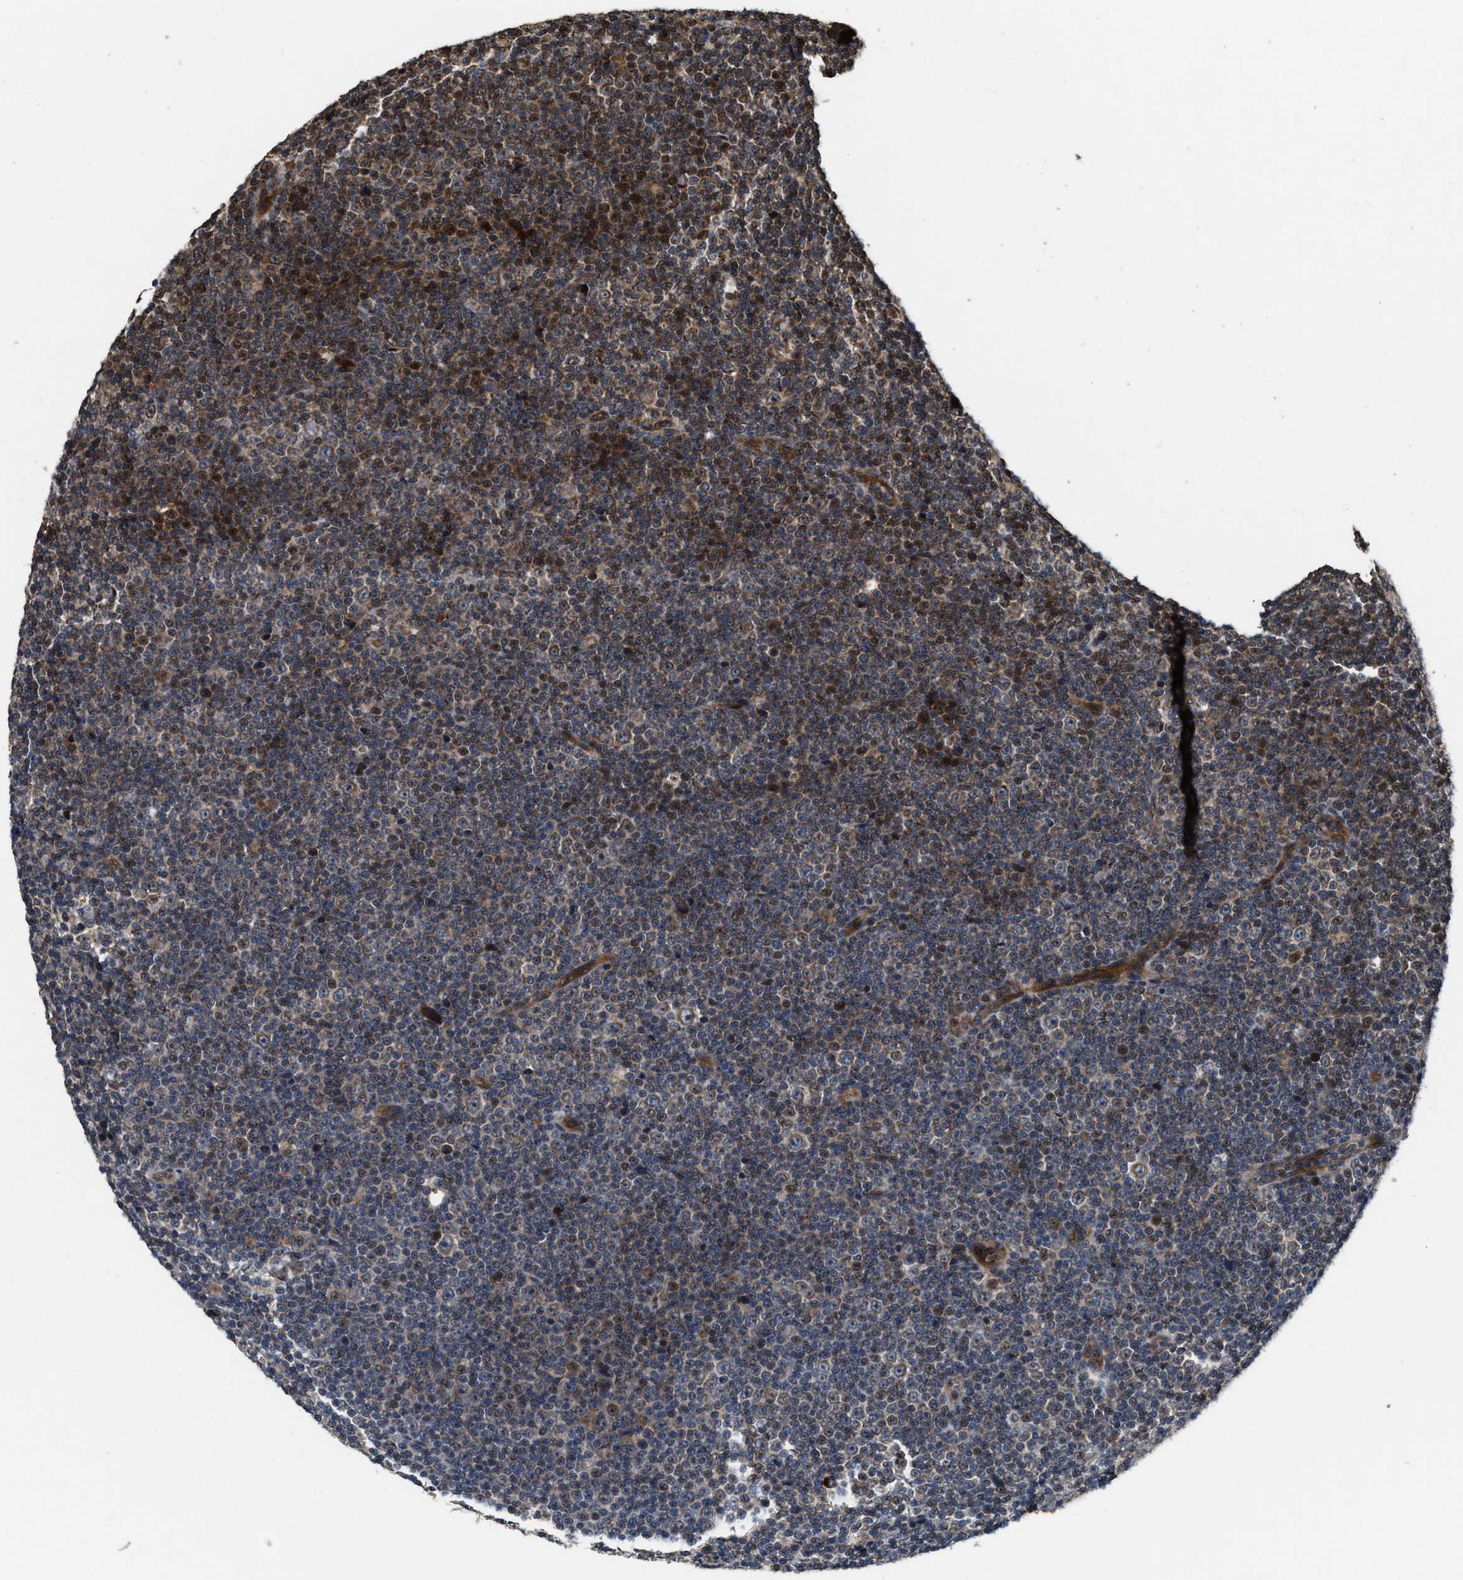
{"staining": {"intensity": "moderate", "quantity": "25%-75%", "location": "cytoplasmic/membranous,nuclear"}, "tissue": "lymphoma", "cell_type": "Tumor cells", "image_type": "cancer", "snomed": [{"axis": "morphology", "description": "Malignant lymphoma, non-Hodgkin's type, Low grade"}, {"axis": "topography", "description": "Lymph node"}], "caption": "Approximately 25%-75% of tumor cells in low-grade malignant lymphoma, non-Hodgkin's type reveal moderate cytoplasmic/membranous and nuclear protein positivity as visualized by brown immunohistochemical staining.", "gene": "ELP2", "patient": {"sex": "female", "age": 67}}